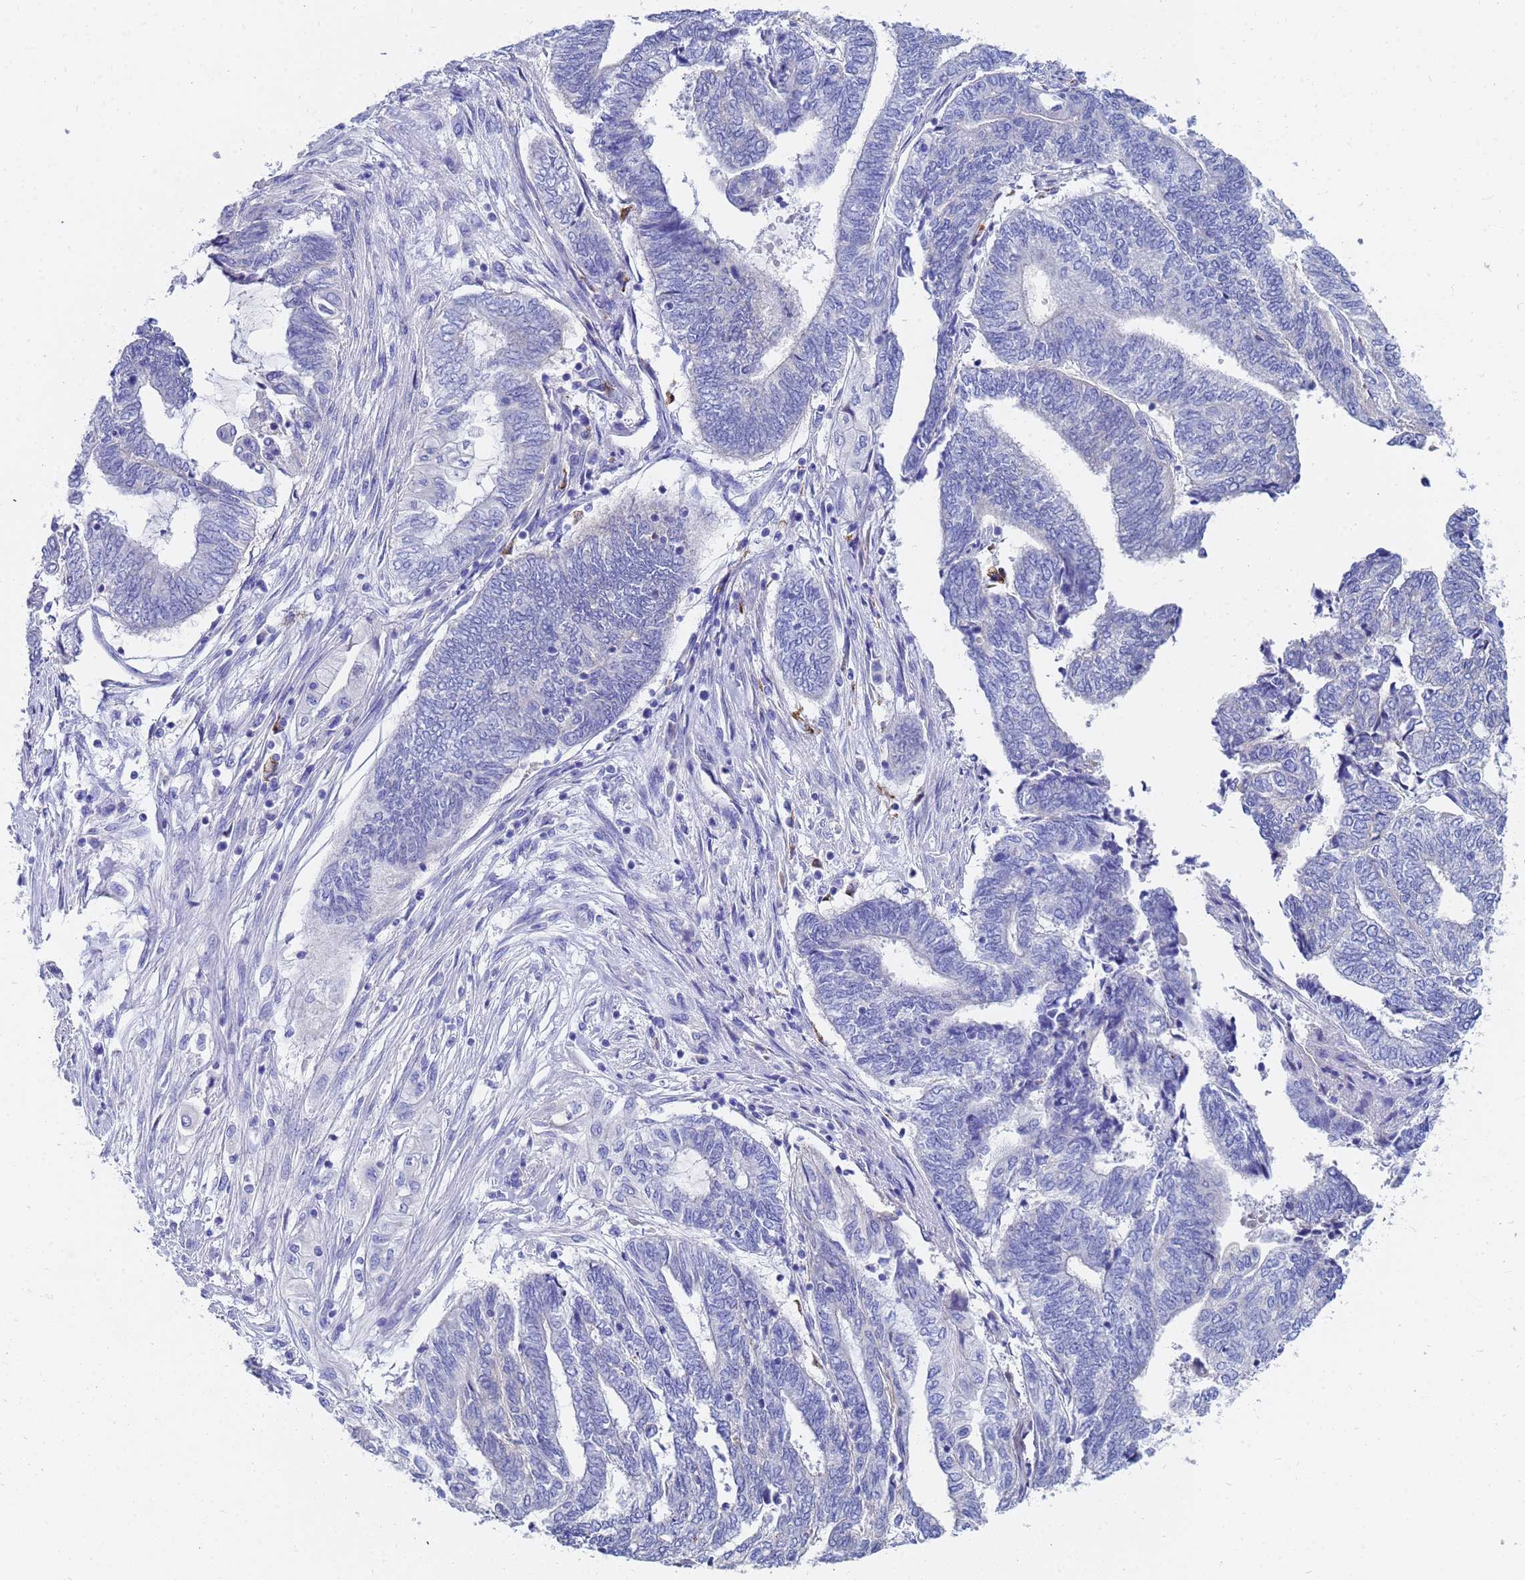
{"staining": {"intensity": "negative", "quantity": "none", "location": "none"}, "tissue": "endometrial cancer", "cell_type": "Tumor cells", "image_type": "cancer", "snomed": [{"axis": "morphology", "description": "Adenocarcinoma, NOS"}, {"axis": "topography", "description": "Uterus"}, {"axis": "topography", "description": "Endometrium"}], "caption": "Endometrial cancer (adenocarcinoma) was stained to show a protein in brown. There is no significant staining in tumor cells.", "gene": "C2orf72", "patient": {"sex": "female", "age": 70}}